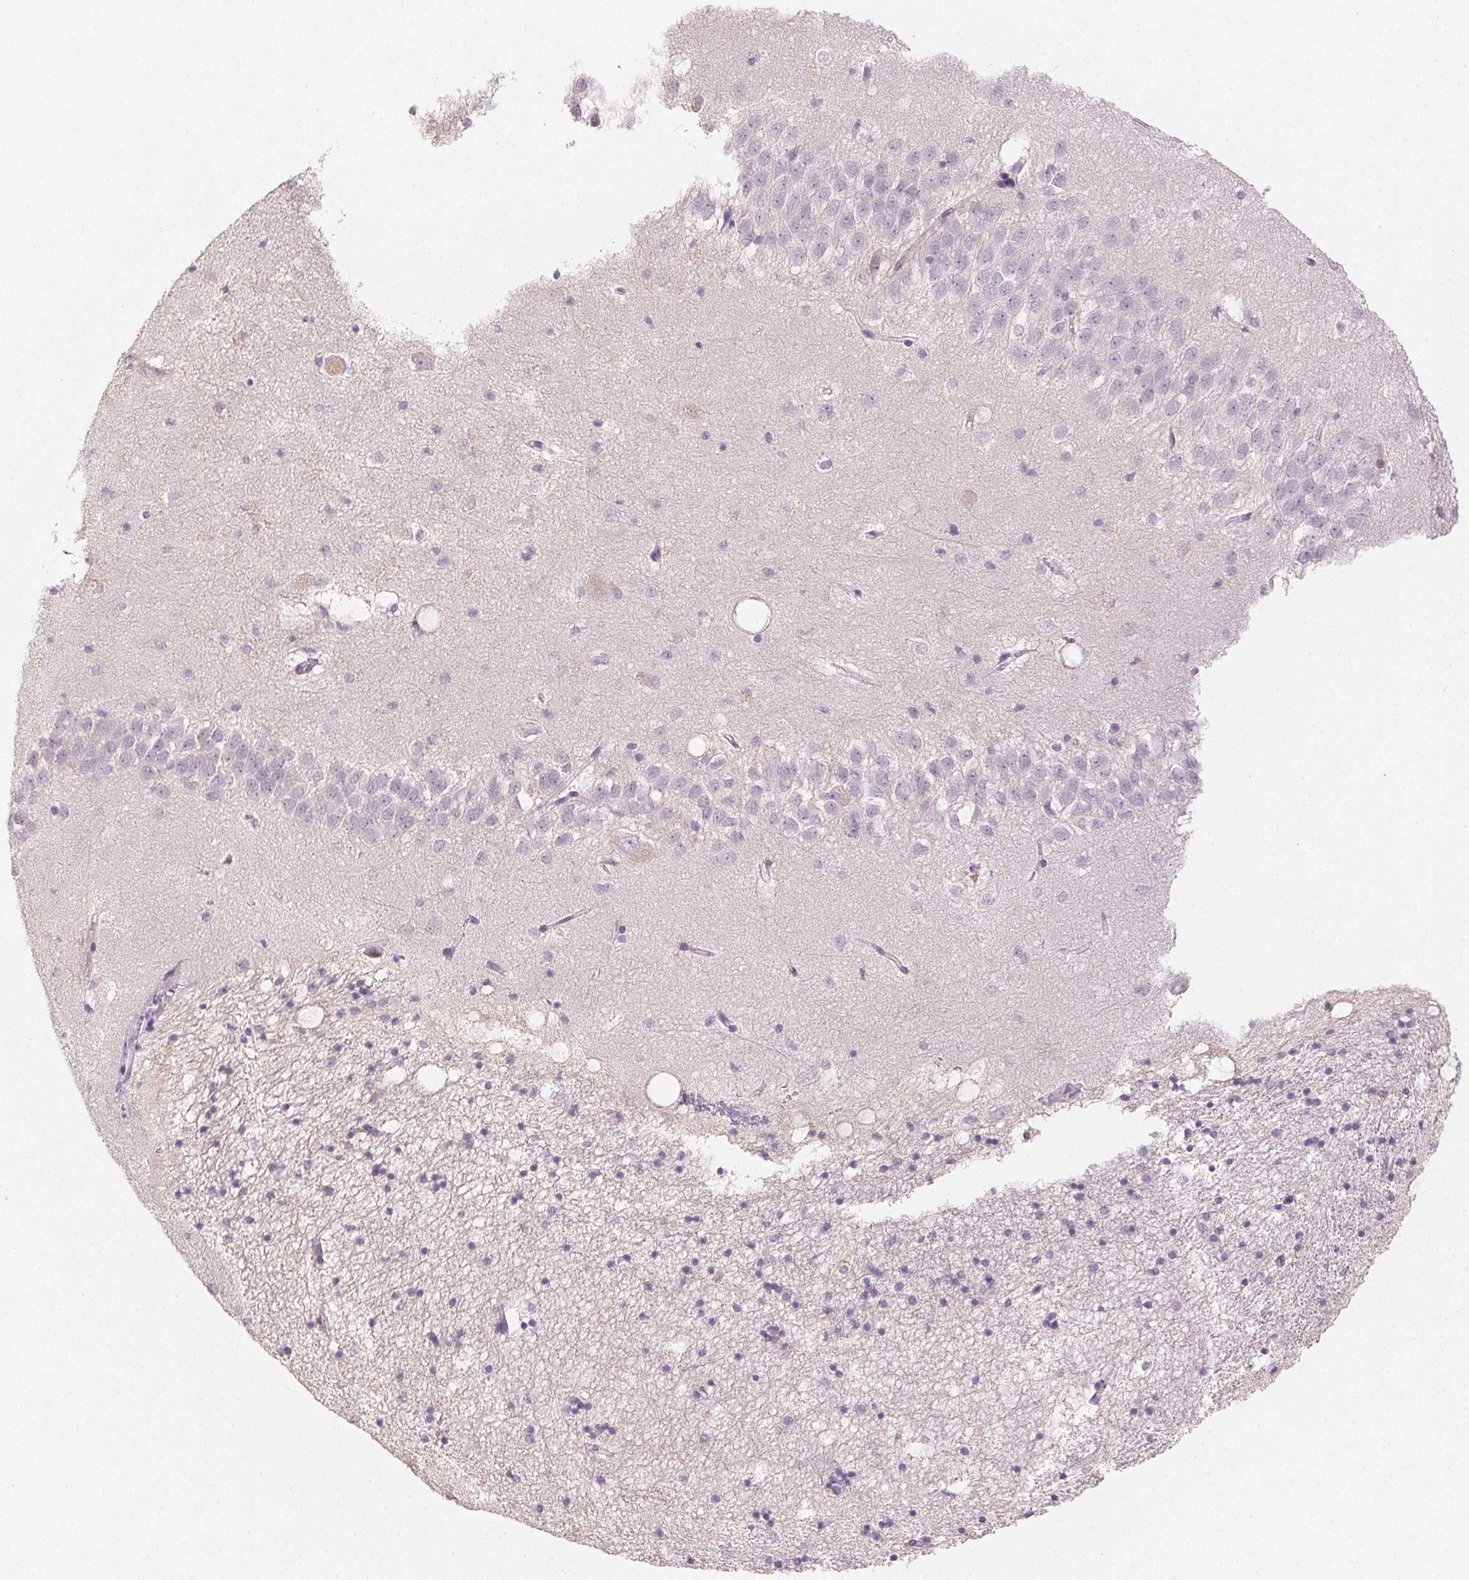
{"staining": {"intensity": "negative", "quantity": "none", "location": "none"}, "tissue": "hippocampus", "cell_type": "Glial cells", "image_type": "normal", "snomed": [{"axis": "morphology", "description": "Normal tissue, NOS"}, {"axis": "topography", "description": "Hippocampus"}], "caption": "This photomicrograph is of benign hippocampus stained with immunohistochemistry to label a protein in brown with the nuclei are counter-stained blue. There is no expression in glial cells. (DAB (3,3'-diaminobenzidine) immunohistochemistry with hematoxylin counter stain).", "gene": "LVRN", "patient": {"sex": "male", "age": 58}}